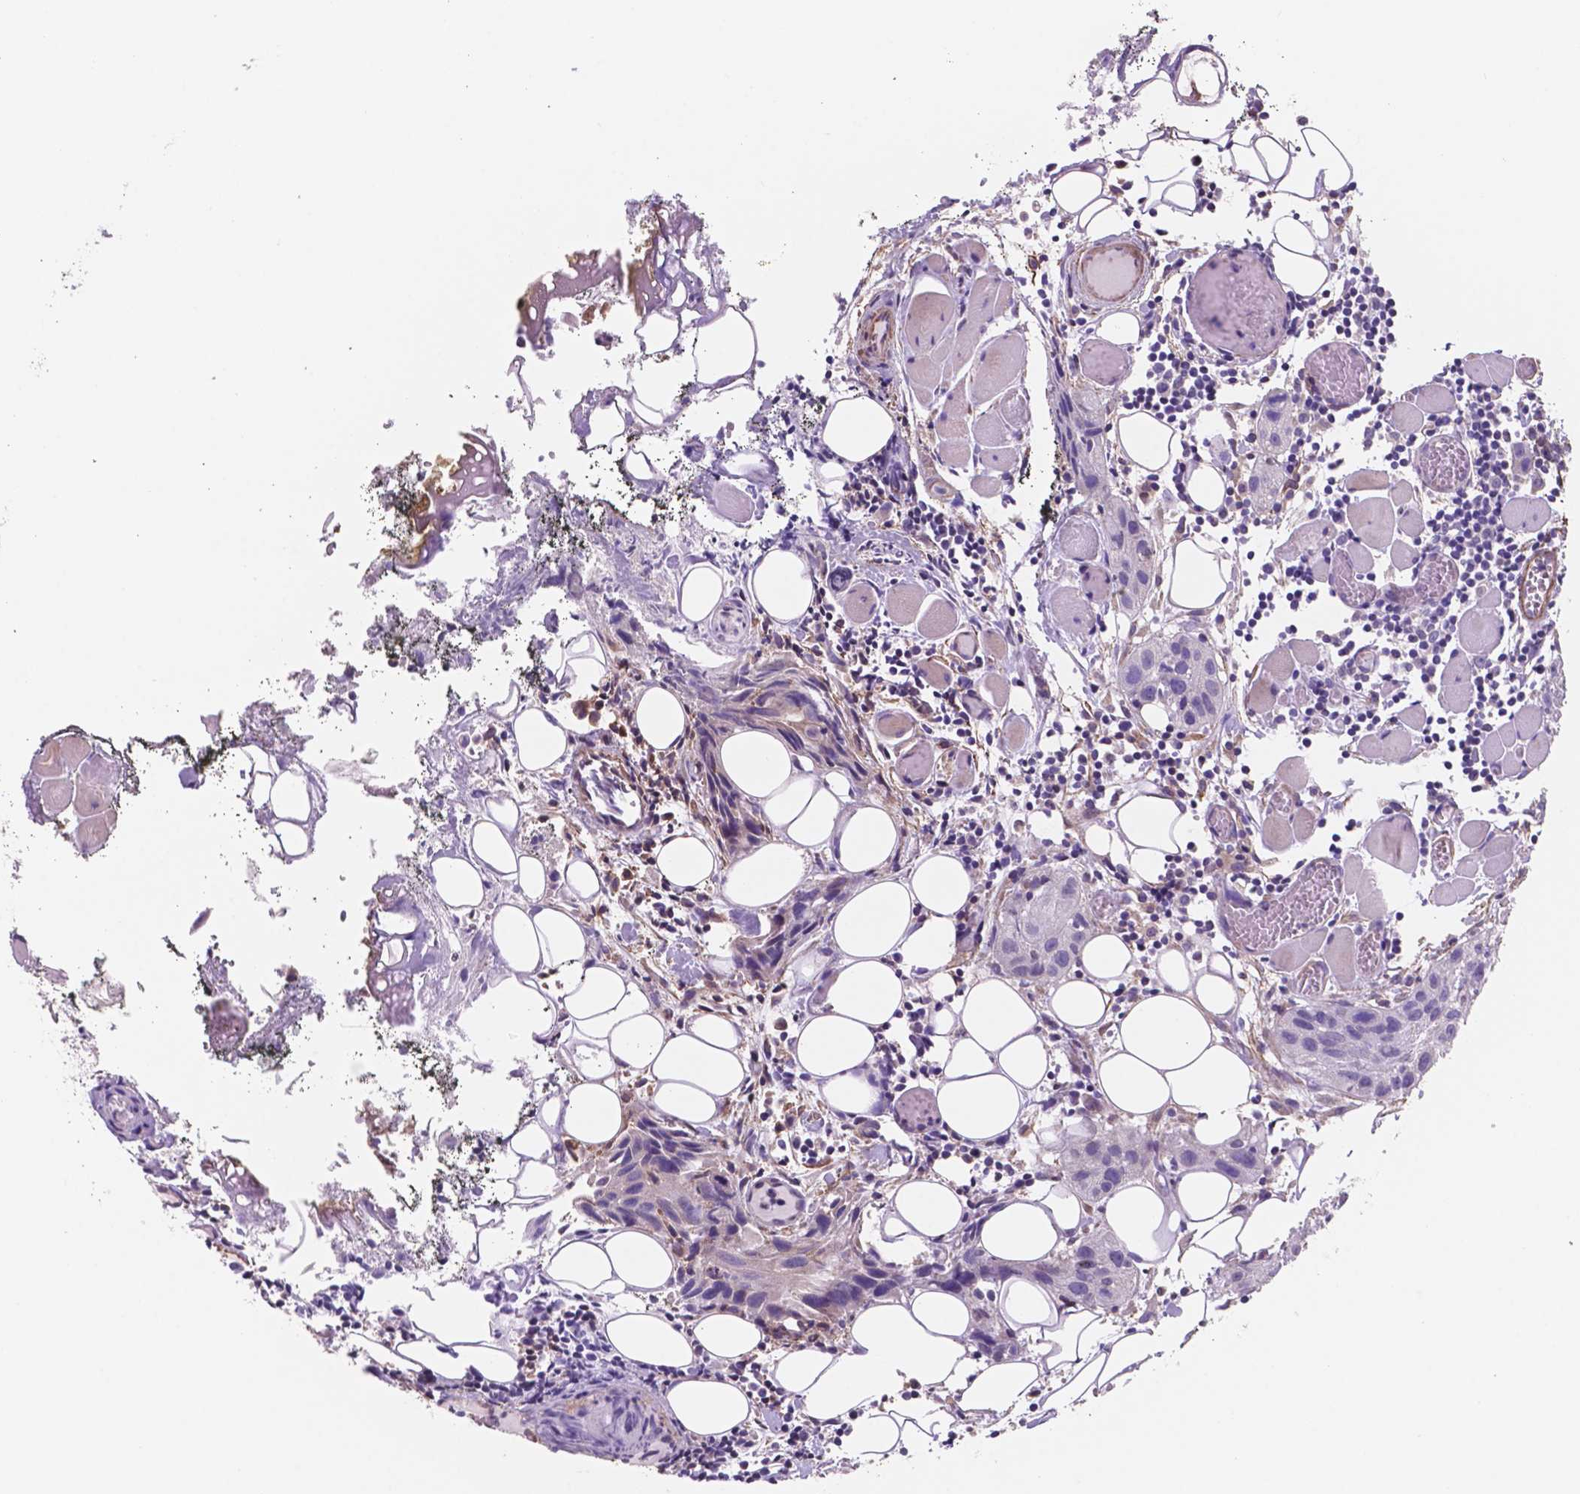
{"staining": {"intensity": "negative", "quantity": "none", "location": "none"}, "tissue": "head and neck cancer", "cell_type": "Tumor cells", "image_type": "cancer", "snomed": [{"axis": "morphology", "description": "Squamous cell carcinoma, NOS"}, {"axis": "topography", "description": "Oral tissue"}, {"axis": "topography", "description": "Head-Neck"}], "caption": "A high-resolution micrograph shows immunohistochemistry (IHC) staining of head and neck cancer, which displays no significant staining in tumor cells.", "gene": "TOR2A", "patient": {"sex": "male", "age": 58}}